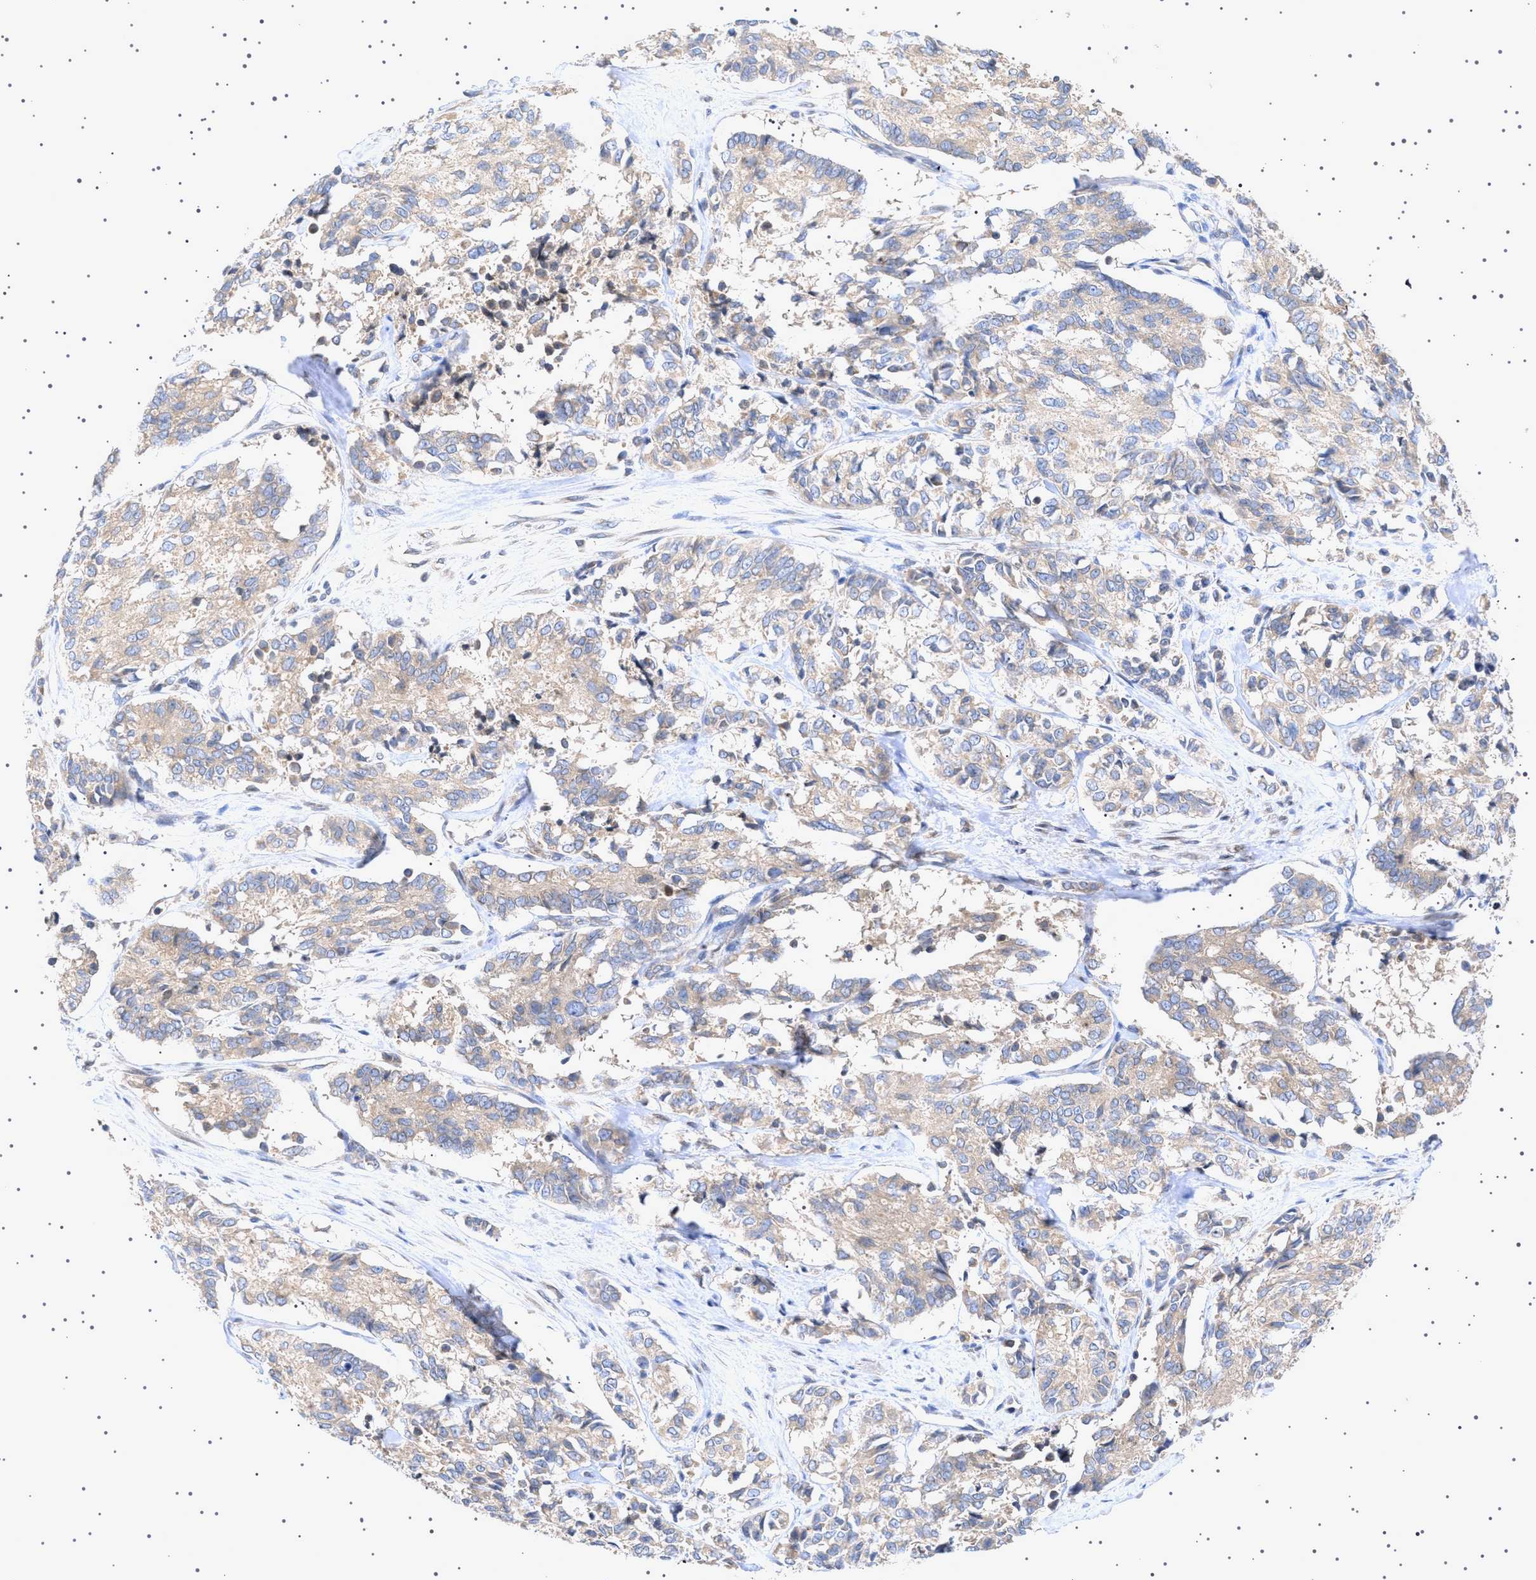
{"staining": {"intensity": "weak", "quantity": "<25%", "location": "cytoplasmic/membranous"}, "tissue": "cervical cancer", "cell_type": "Tumor cells", "image_type": "cancer", "snomed": [{"axis": "morphology", "description": "Squamous cell carcinoma, NOS"}, {"axis": "topography", "description": "Cervix"}], "caption": "This image is of cervical squamous cell carcinoma stained with IHC to label a protein in brown with the nuclei are counter-stained blue. There is no positivity in tumor cells.", "gene": "NUP93", "patient": {"sex": "female", "age": 35}}